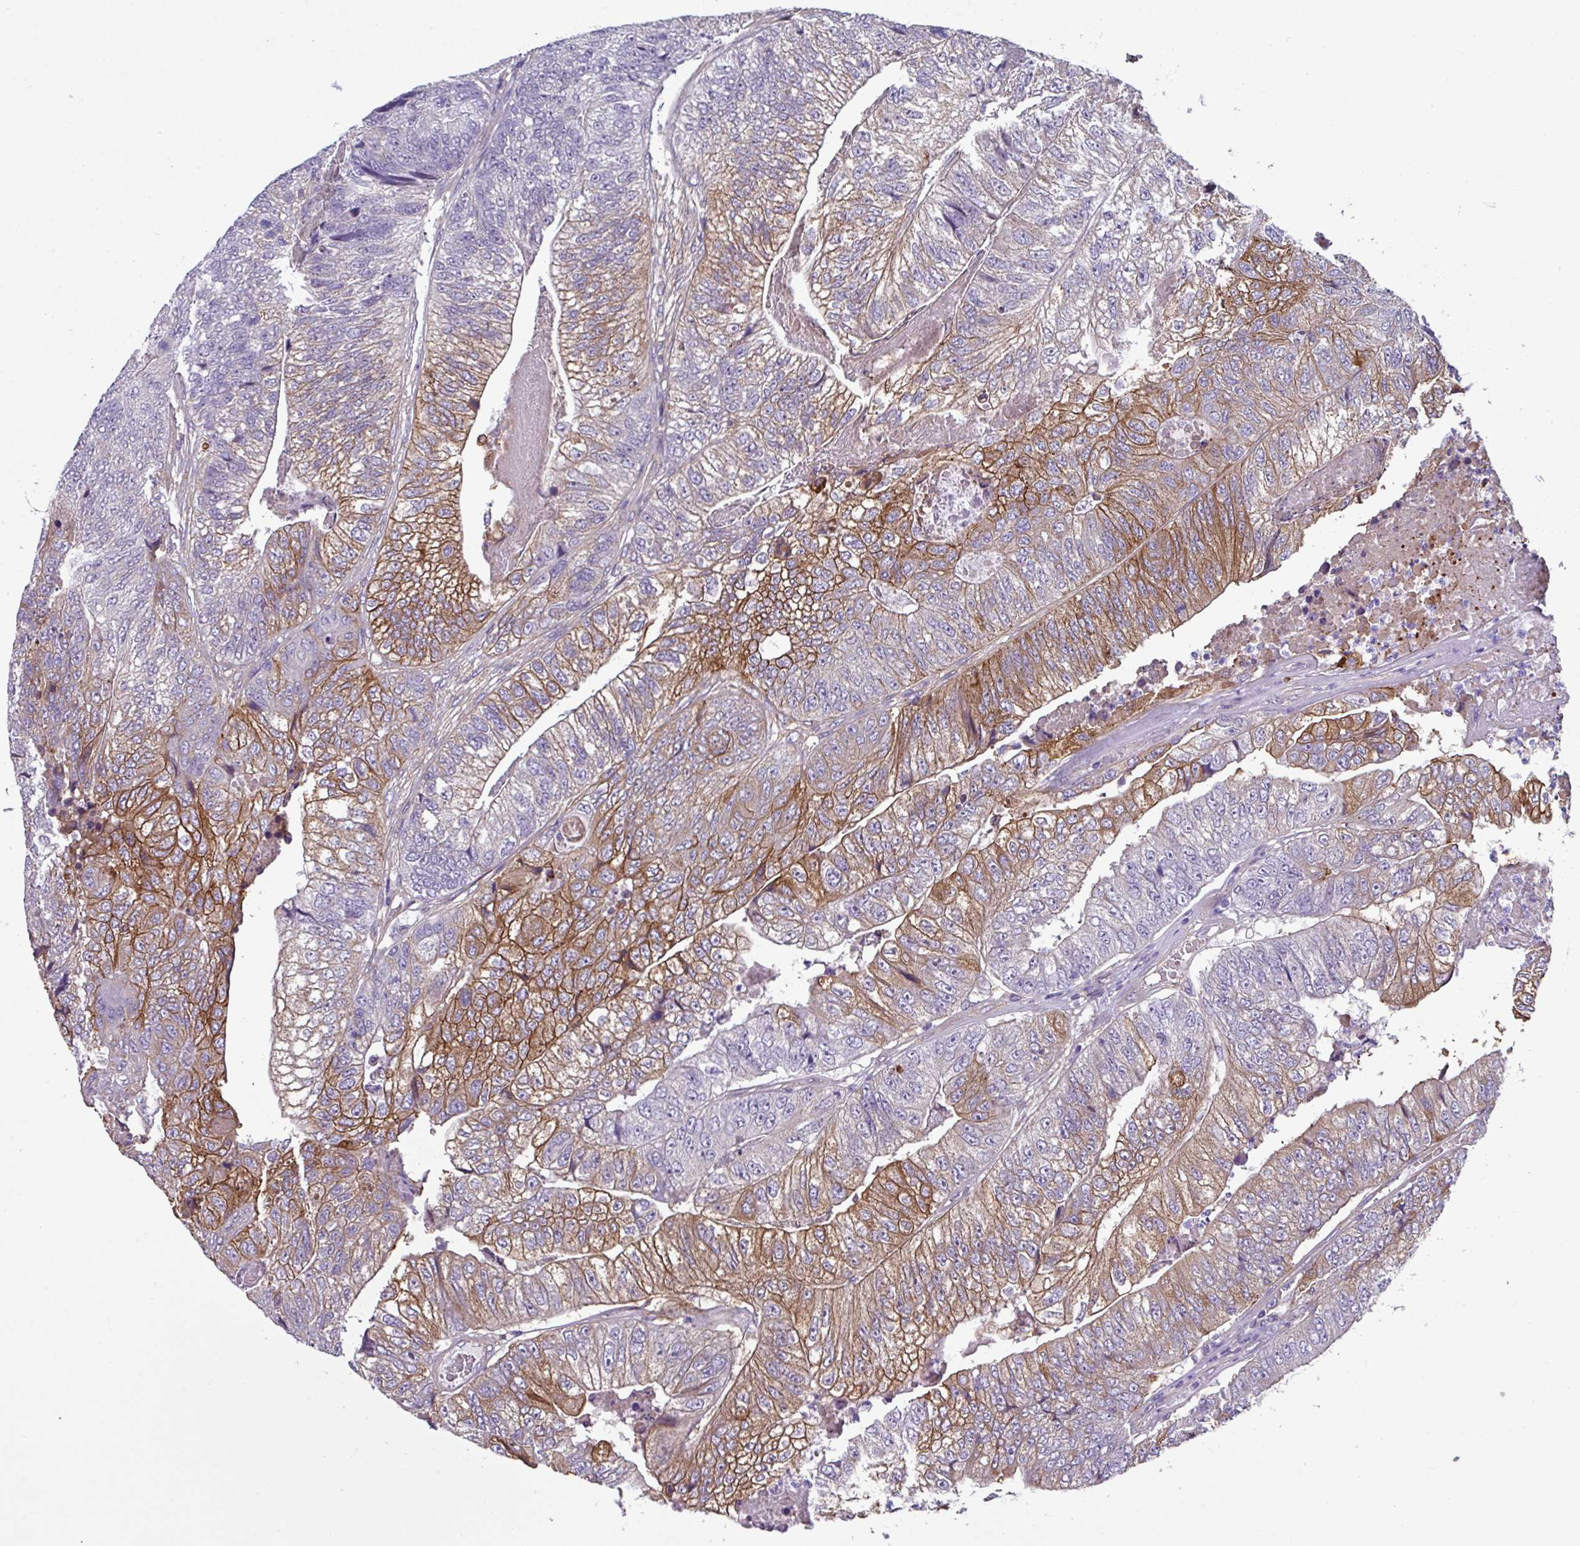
{"staining": {"intensity": "moderate", "quantity": "25%-75%", "location": "cytoplasmic/membranous"}, "tissue": "colorectal cancer", "cell_type": "Tumor cells", "image_type": "cancer", "snomed": [{"axis": "morphology", "description": "Adenocarcinoma, NOS"}, {"axis": "topography", "description": "Colon"}], "caption": "Colorectal cancer (adenocarcinoma) stained for a protein exhibits moderate cytoplasmic/membranous positivity in tumor cells.", "gene": "SLC23A2", "patient": {"sex": "female", "age": 67}}